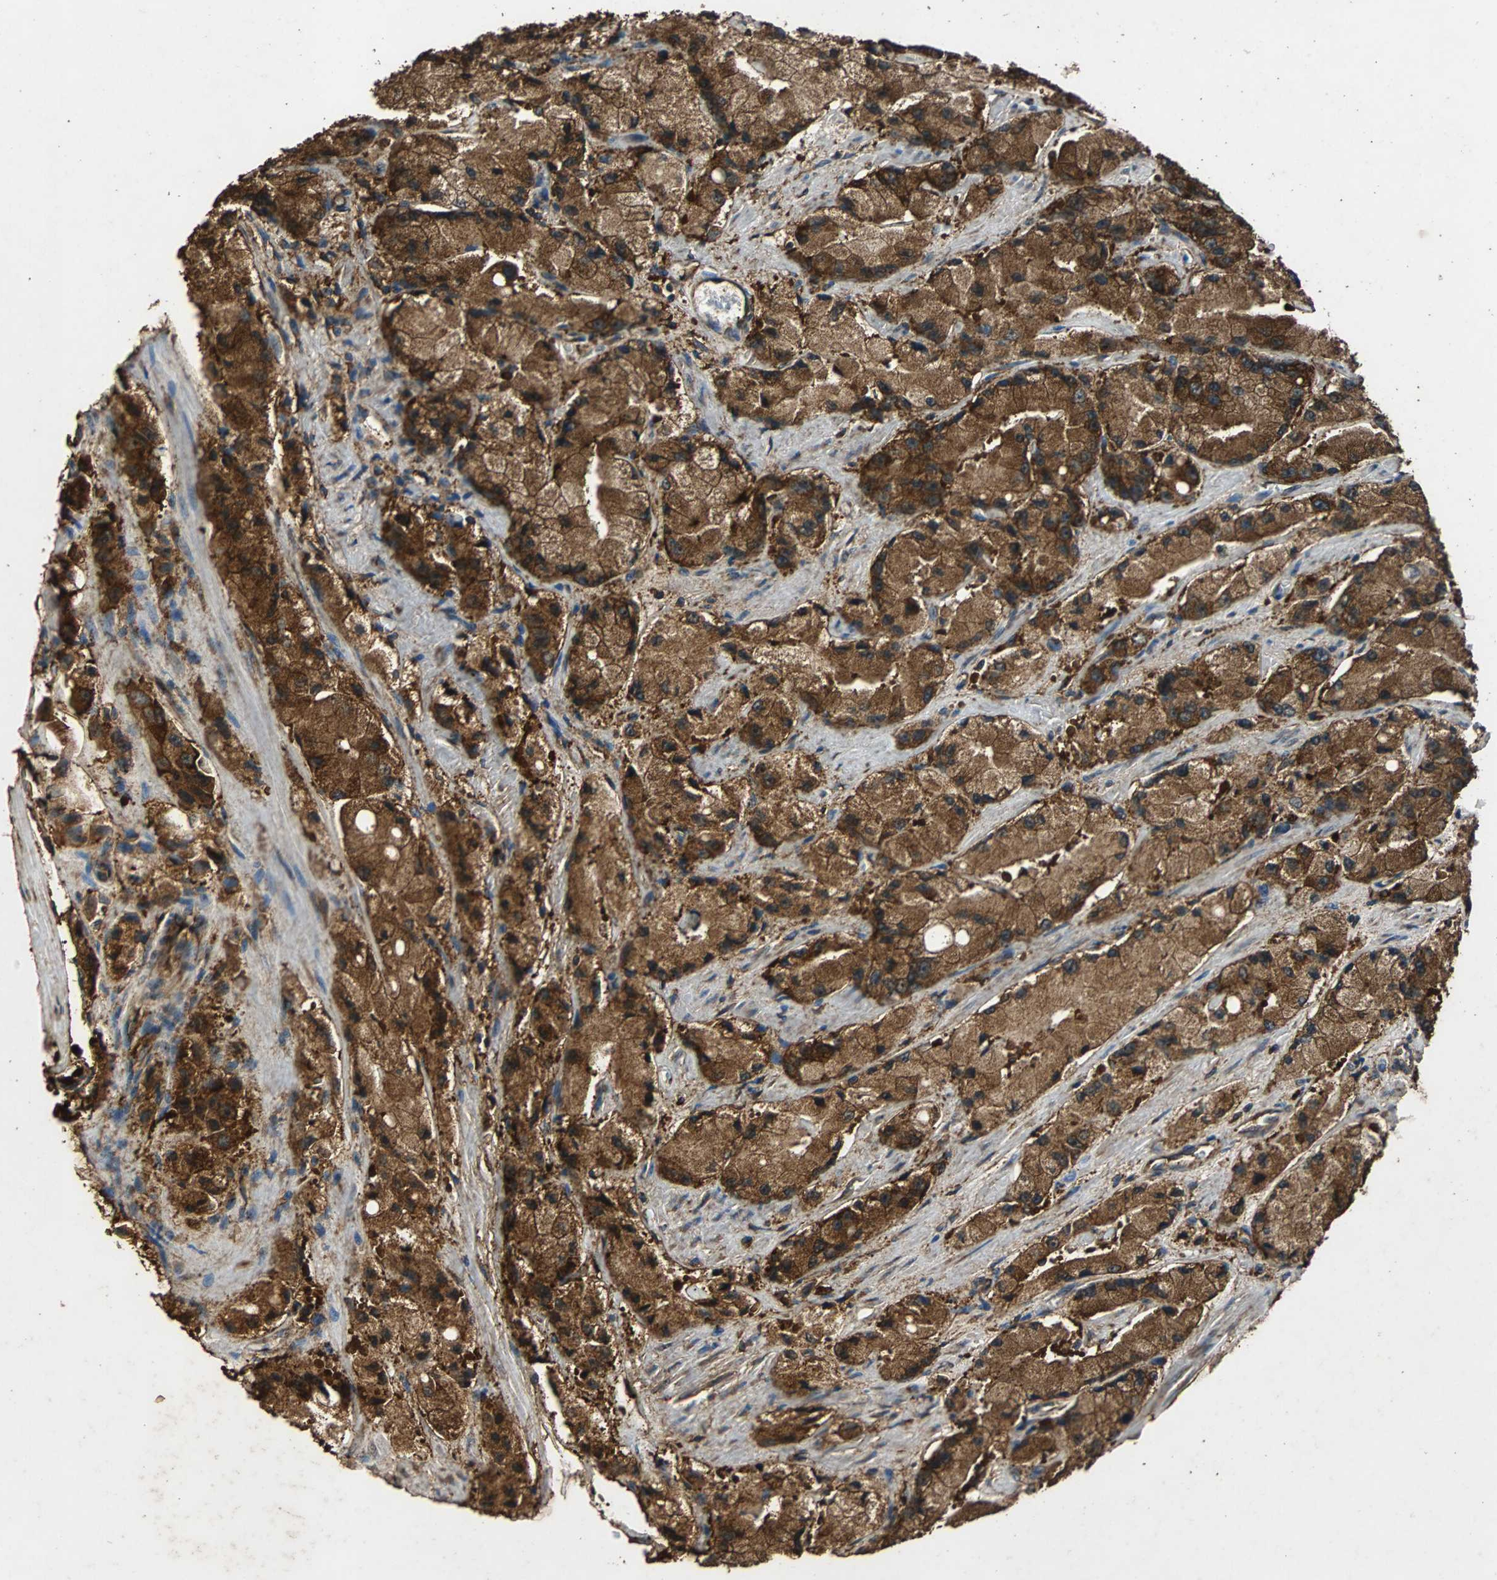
{"staining": {"intensity": "strong", "quantity": ">75%", "location": "cytoplasmic/membranous"}, "tissue": "prostate cancer", "cell_type": "Tumor cells", "image_type": "cancer", "snomed": [{"axis": "morphology", "description": "Adenocarcinoma, High grade"}, {"axis": "topography", "description": "Prostate"}], "caption": "Protein staining of prostate cancer tissue demonstrates strong cytoplasmic/membranous positivity in about >75% of tumor cells.", "gene": "NAA10", "patient": {"sex": "male", "age": 58}}